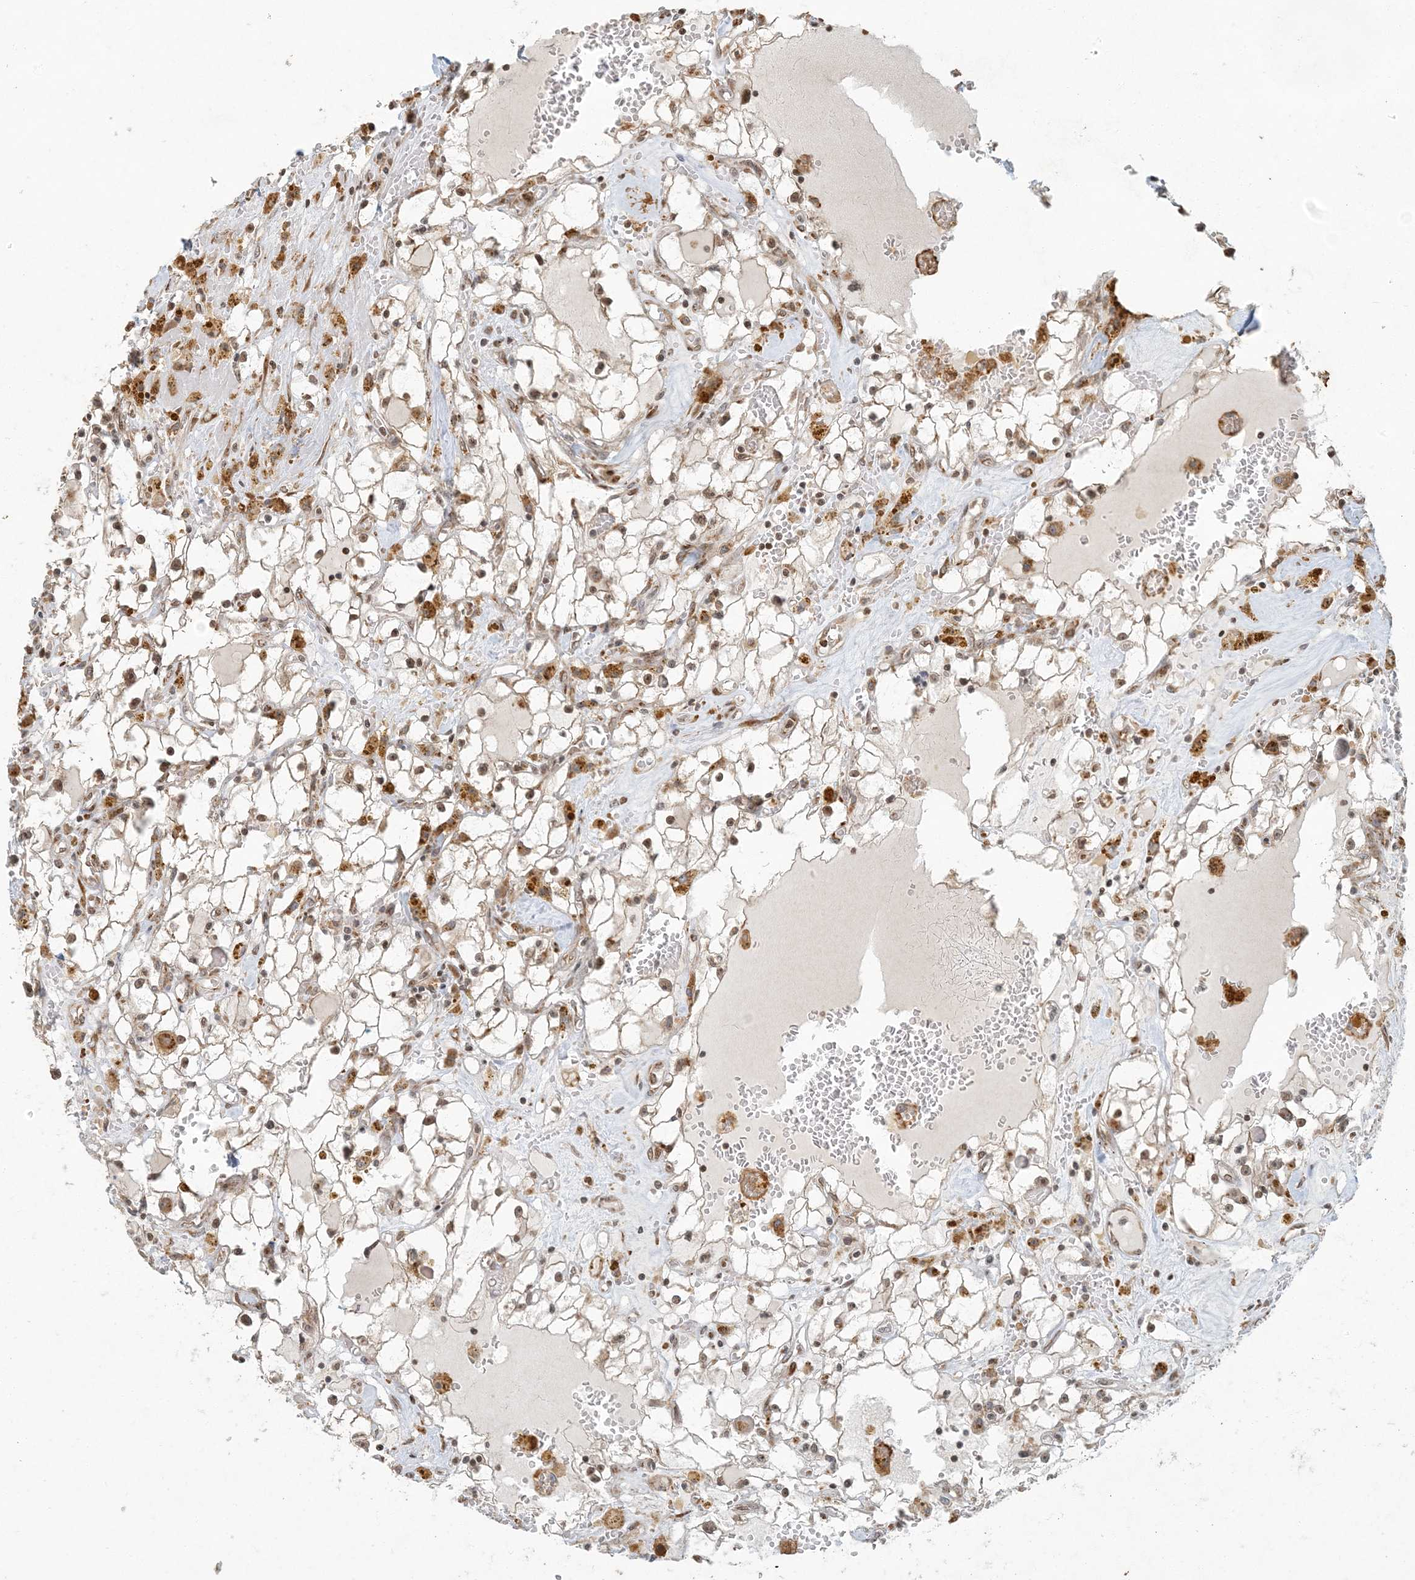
{"staining": {"intensity": "moderate", "quantity": "25%-75%", "location": "nuclear"}, "tissue": "renal cancer", "cell_type": "Tumor cells", "image_type": "cancer", "snomed": [{"axis": "morphology", "description": "Adenocarcinoma, NOS"}, {"axis": "topography", "description": "Kidney"}], "caption": "Immunohistochemical staining of human adenocarcinoma (renal) reveals medium levels of moderate nuclear expression in about 25%-75% of tumor cells.", "gene": "AK9", "patient": {"sex": "male", "age": 56}}